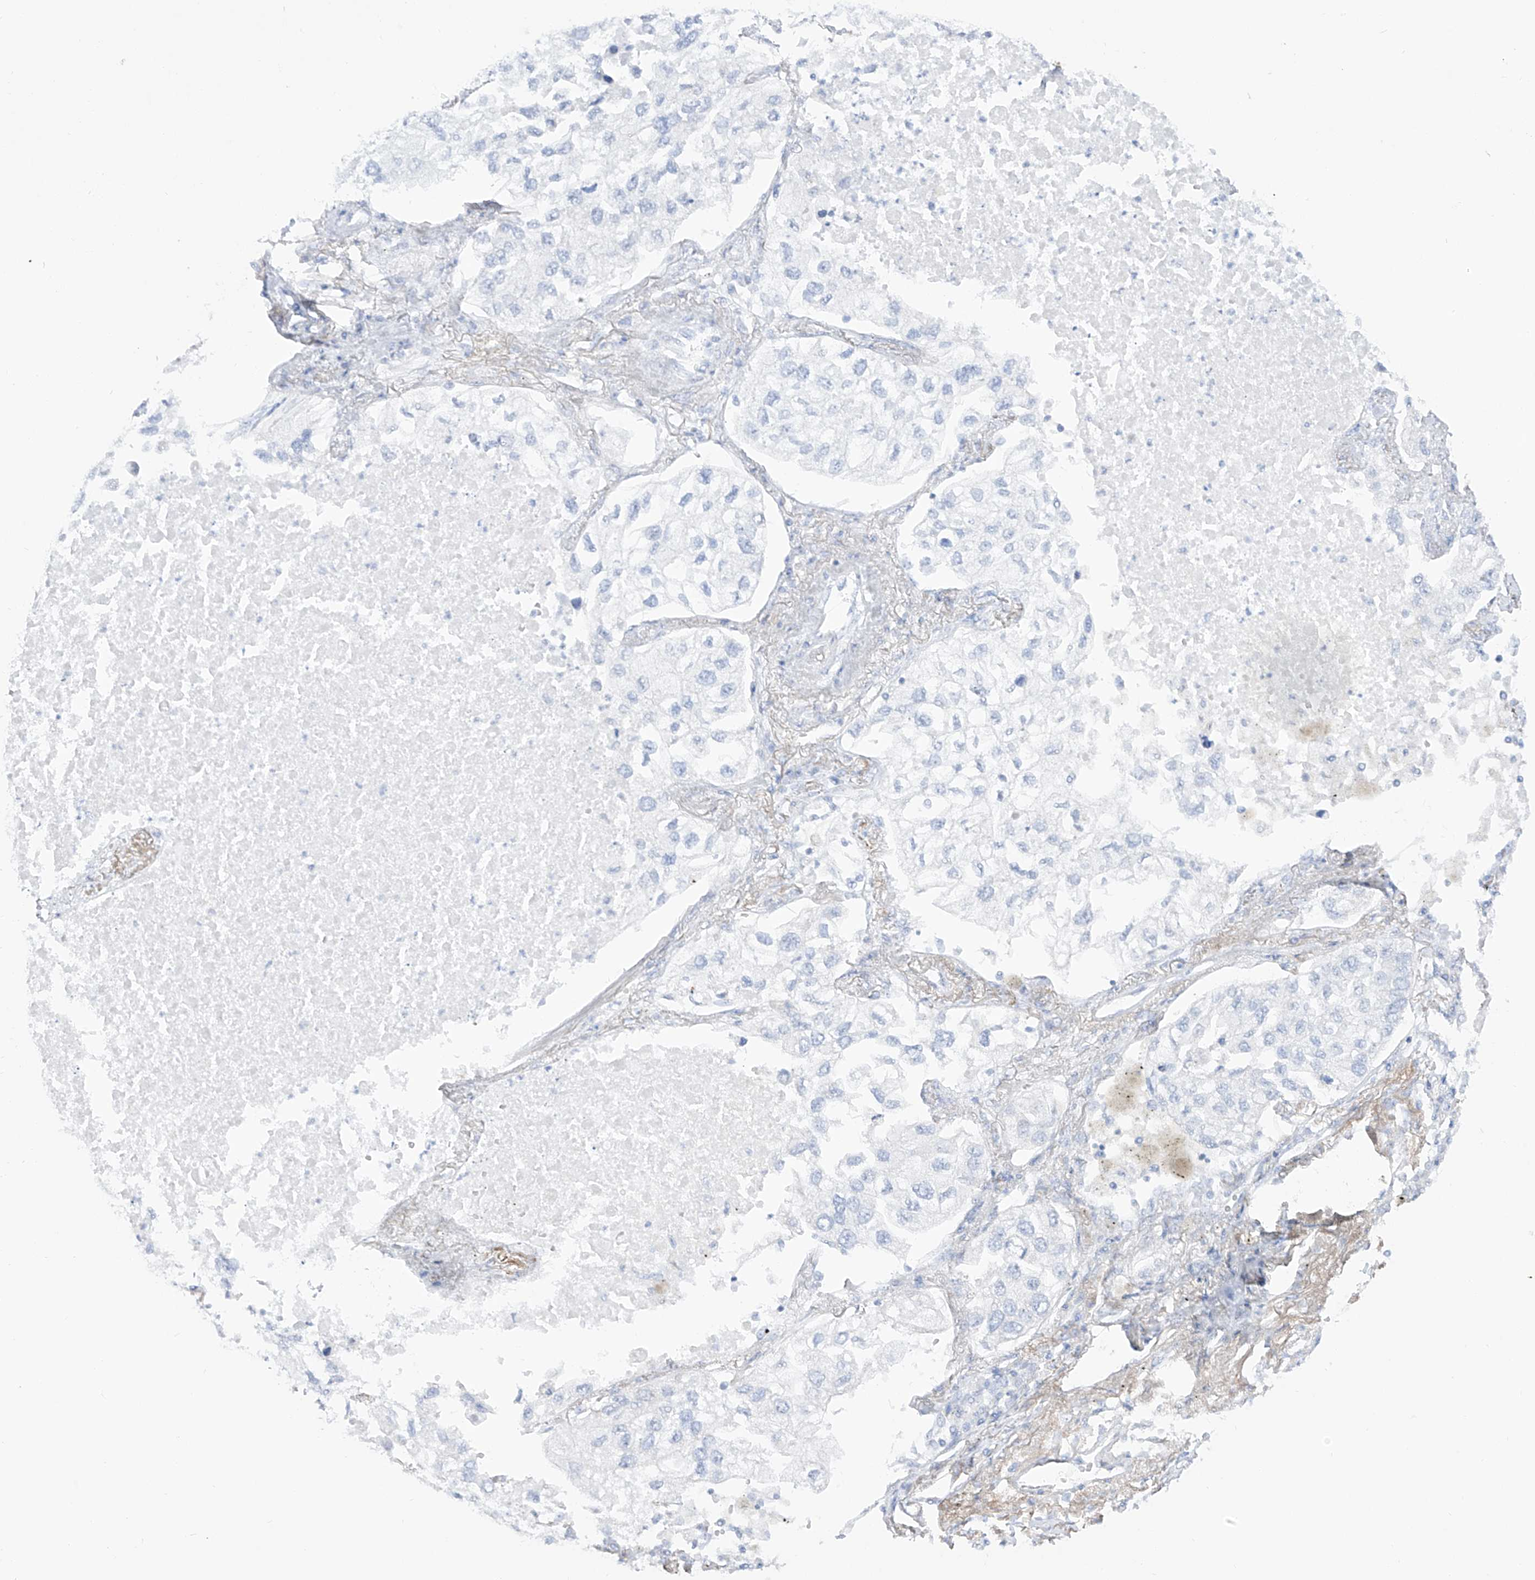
{"staining": {"intensity": "negative", "quantity": "none", "location": "none"}, "tissue": "lung cancer", "cell_type": "Tumor cells", "image_type": "cancer", "snomed": [{"axis": "morphology", "description": "Adenocarcinoma, NOS"}, {"axis": "topography", "description": "Lung"}], "caption": "An immunohistochemistry (IHC) micrograph of adenocarcinoma (lung) is shown. There is no staining in tumor cells of adenocarcinoma (lung). (Immunohistochemistry, brightfield microscopy, high magnification).", "gene": "DMKN", "patient": {"sex": "male", "age": 63}}